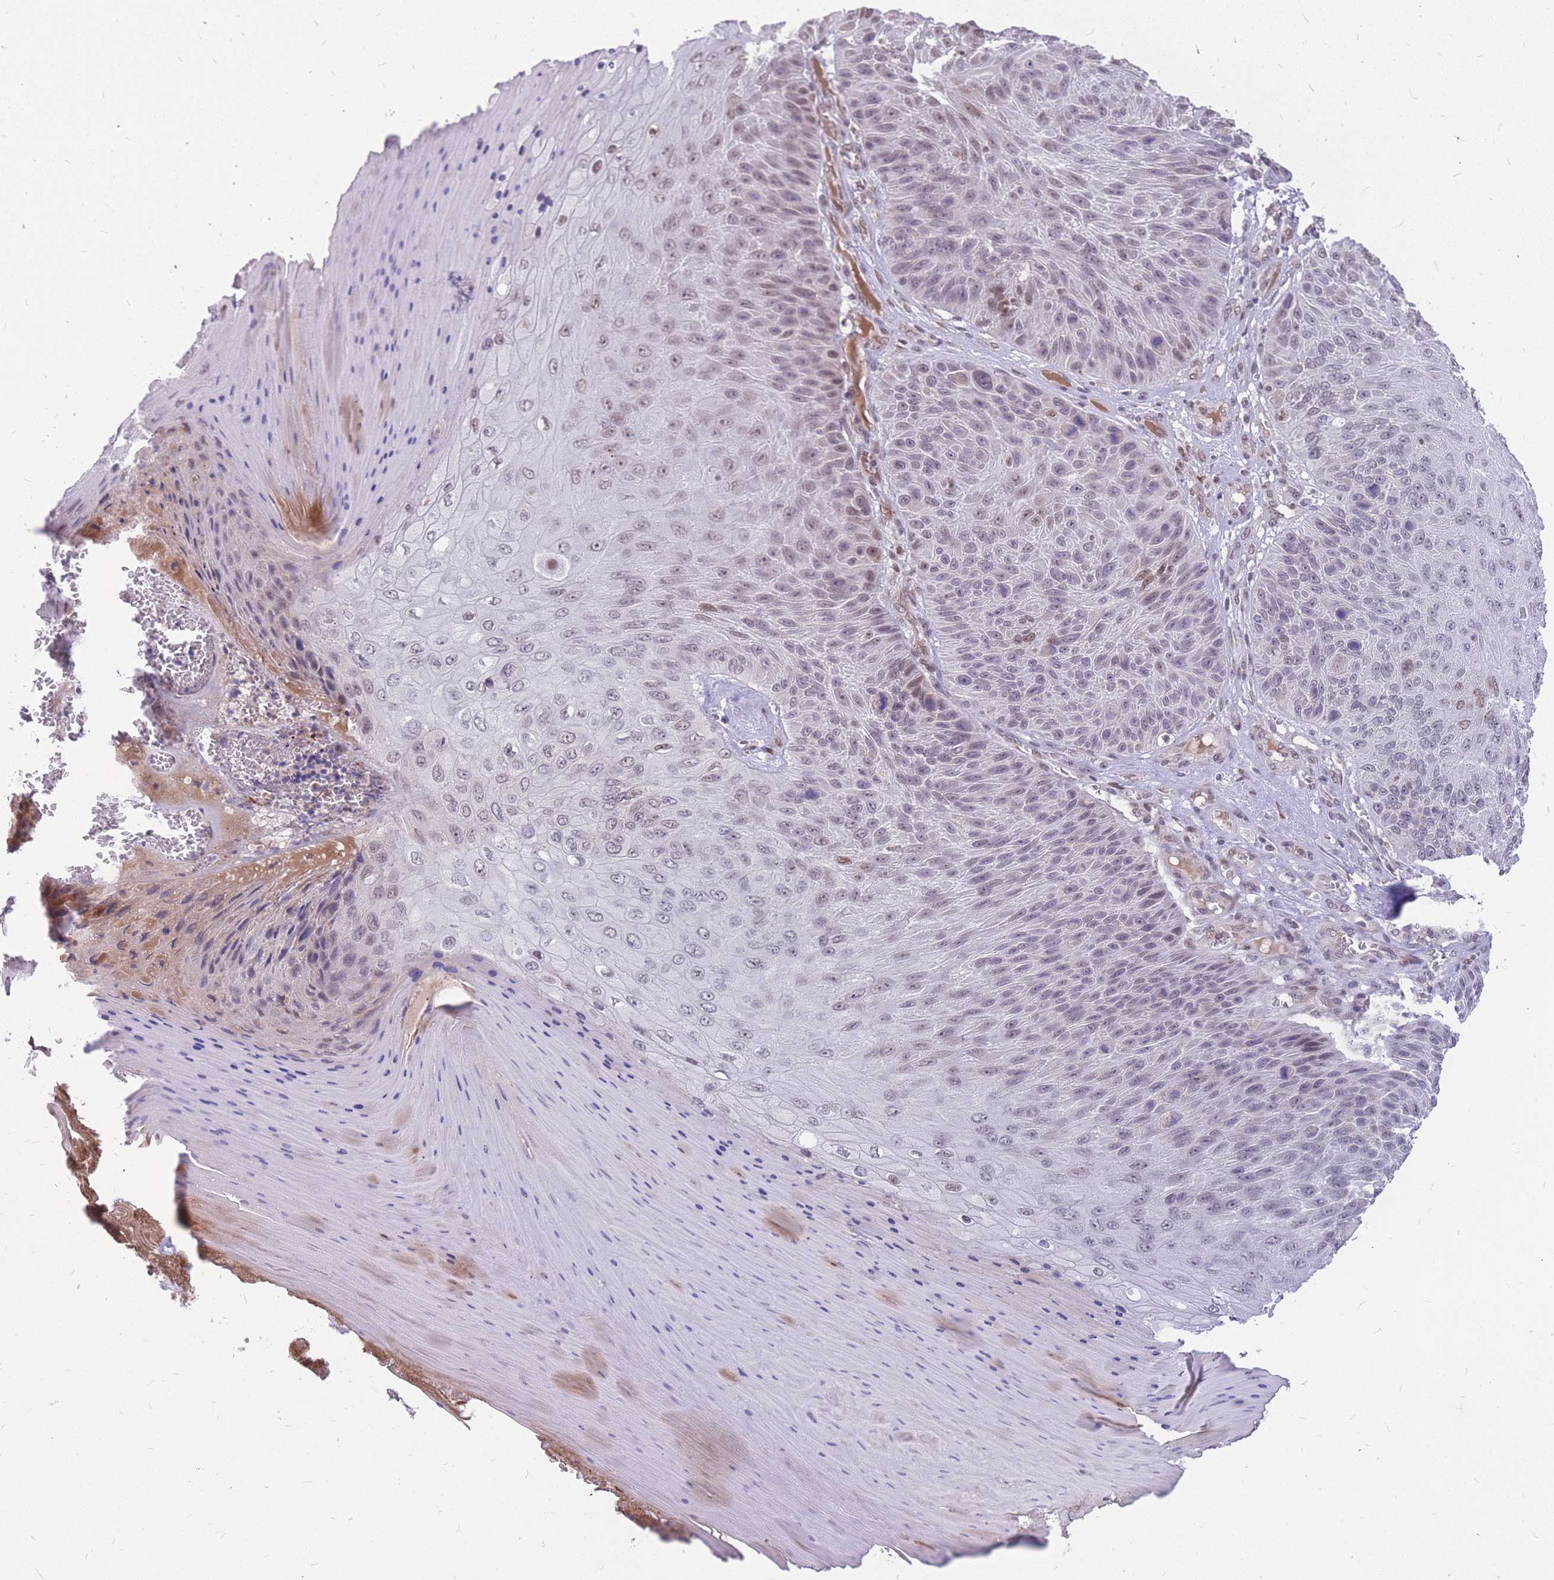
{"staining": {"intensity": "negative", "quantity": "none", "location": "none"}, "tissue": "skin cancer", "cell_type": "Tumor cells", "image_type": "cancer", "snomed": [{"axis": "morphology", "description": "Squamous cell carcinoma, NOS"}, {"axis": "topography", "description": "Skin"}], "caption": "Protein analysis of squamous cell carcinoma (skin) reveals no significant positivity in tumor cells.", "gene": "ADD2", "patient": {"sex": "female", "age": 88}}